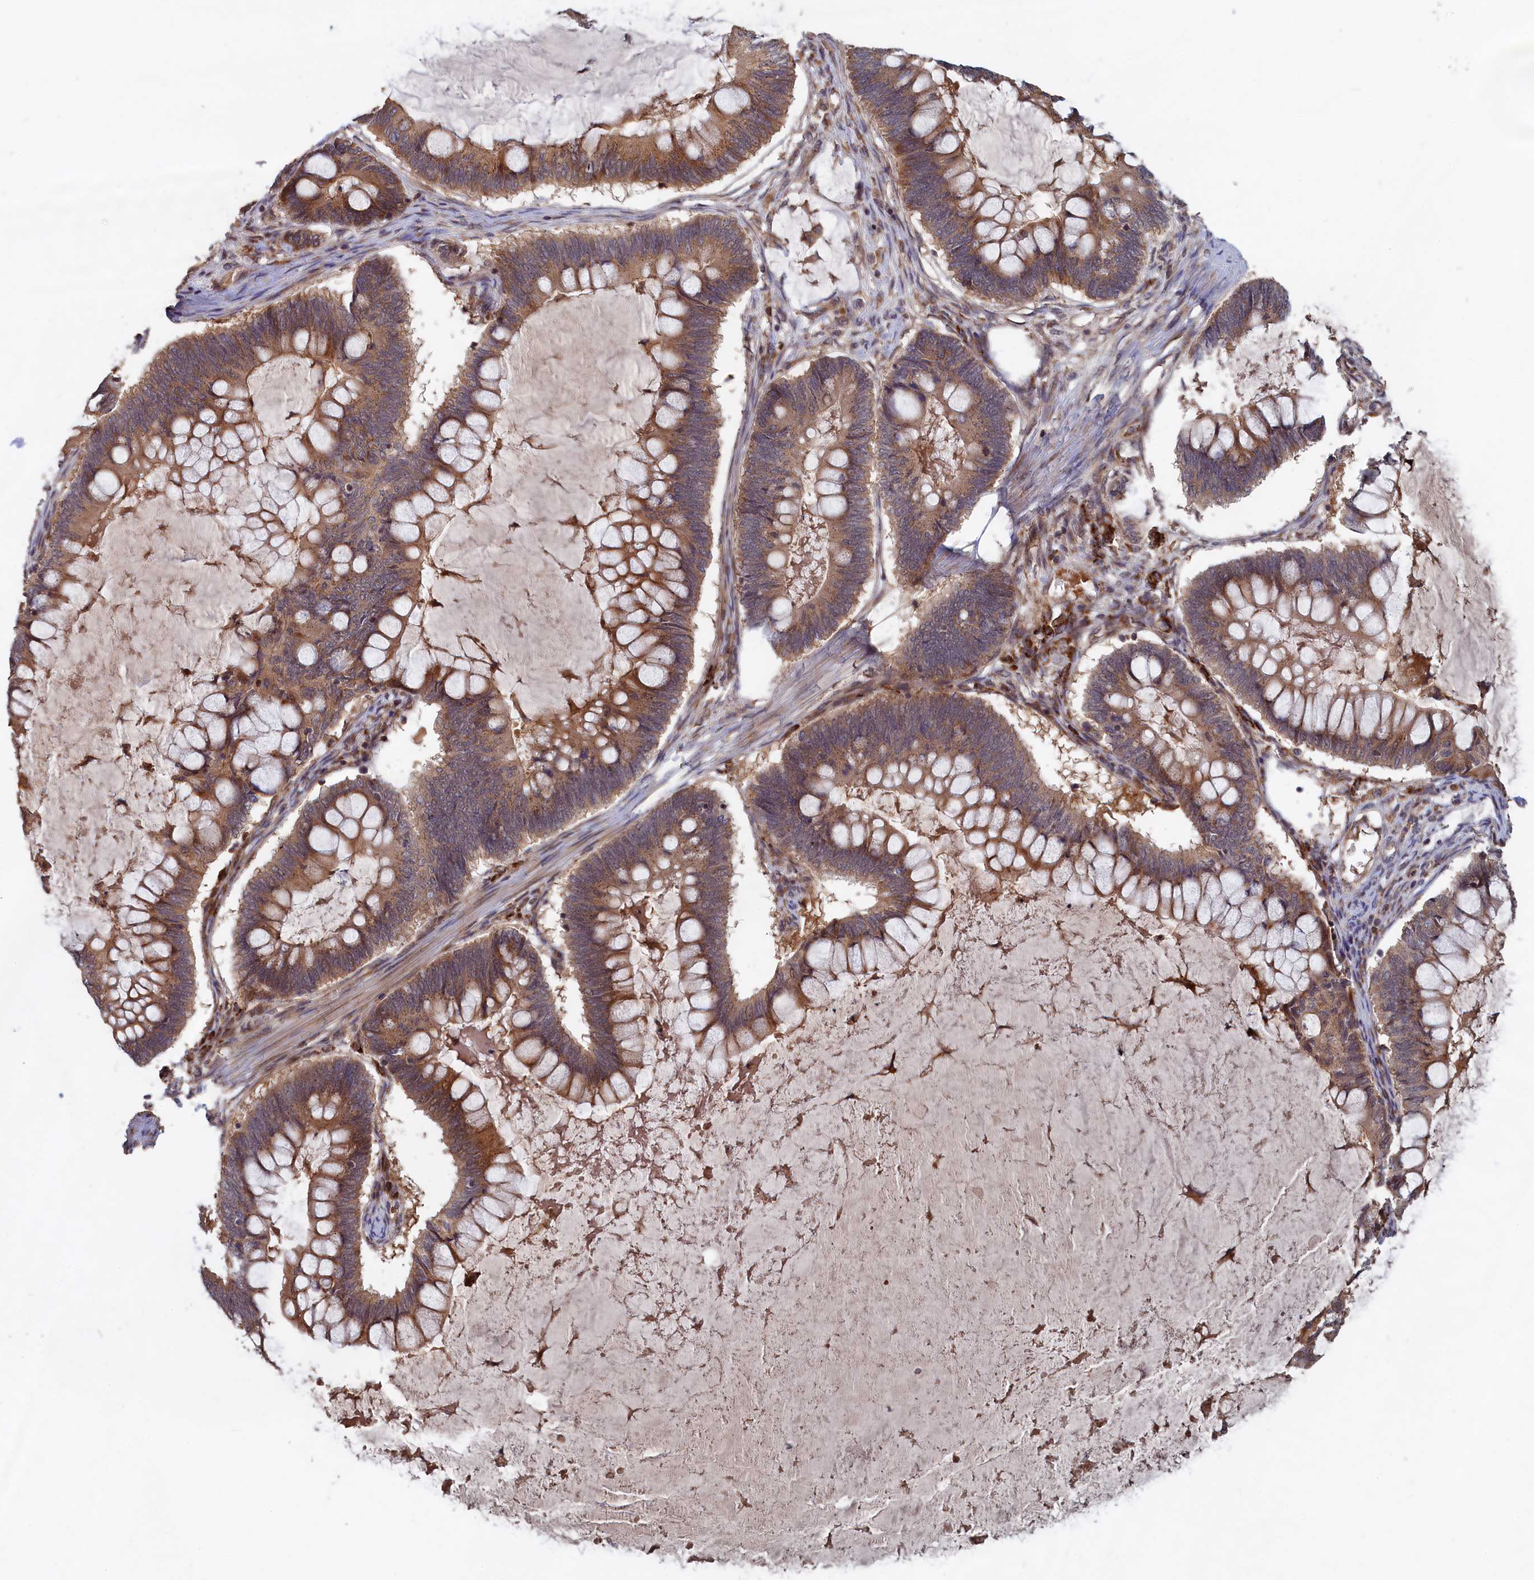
{"staining": {"intensity": "moderate", "quantity": ">75%", "location": "cytoplasmic/membranous"}, "tissue": "ovarian cancer", "cell_type": "Tumor cells", "image_type": "cancer", "snomed": [{"axis": "morphology", "description": "Cystadenocarcinoma, mucinous, NOS"}, {"axis": "topography", "description": "Ovary"}], "caption": "Immunohistochemical staining of ovarian cancer exhibits medium levels of moderate cytoplasmic/membranous positivity in about >75% of tumor cells. (IHC, brightfield microscopy, high magnification).", "gene": "TRAPPC2L", "patient": {"sex": "female", "age": 61}}